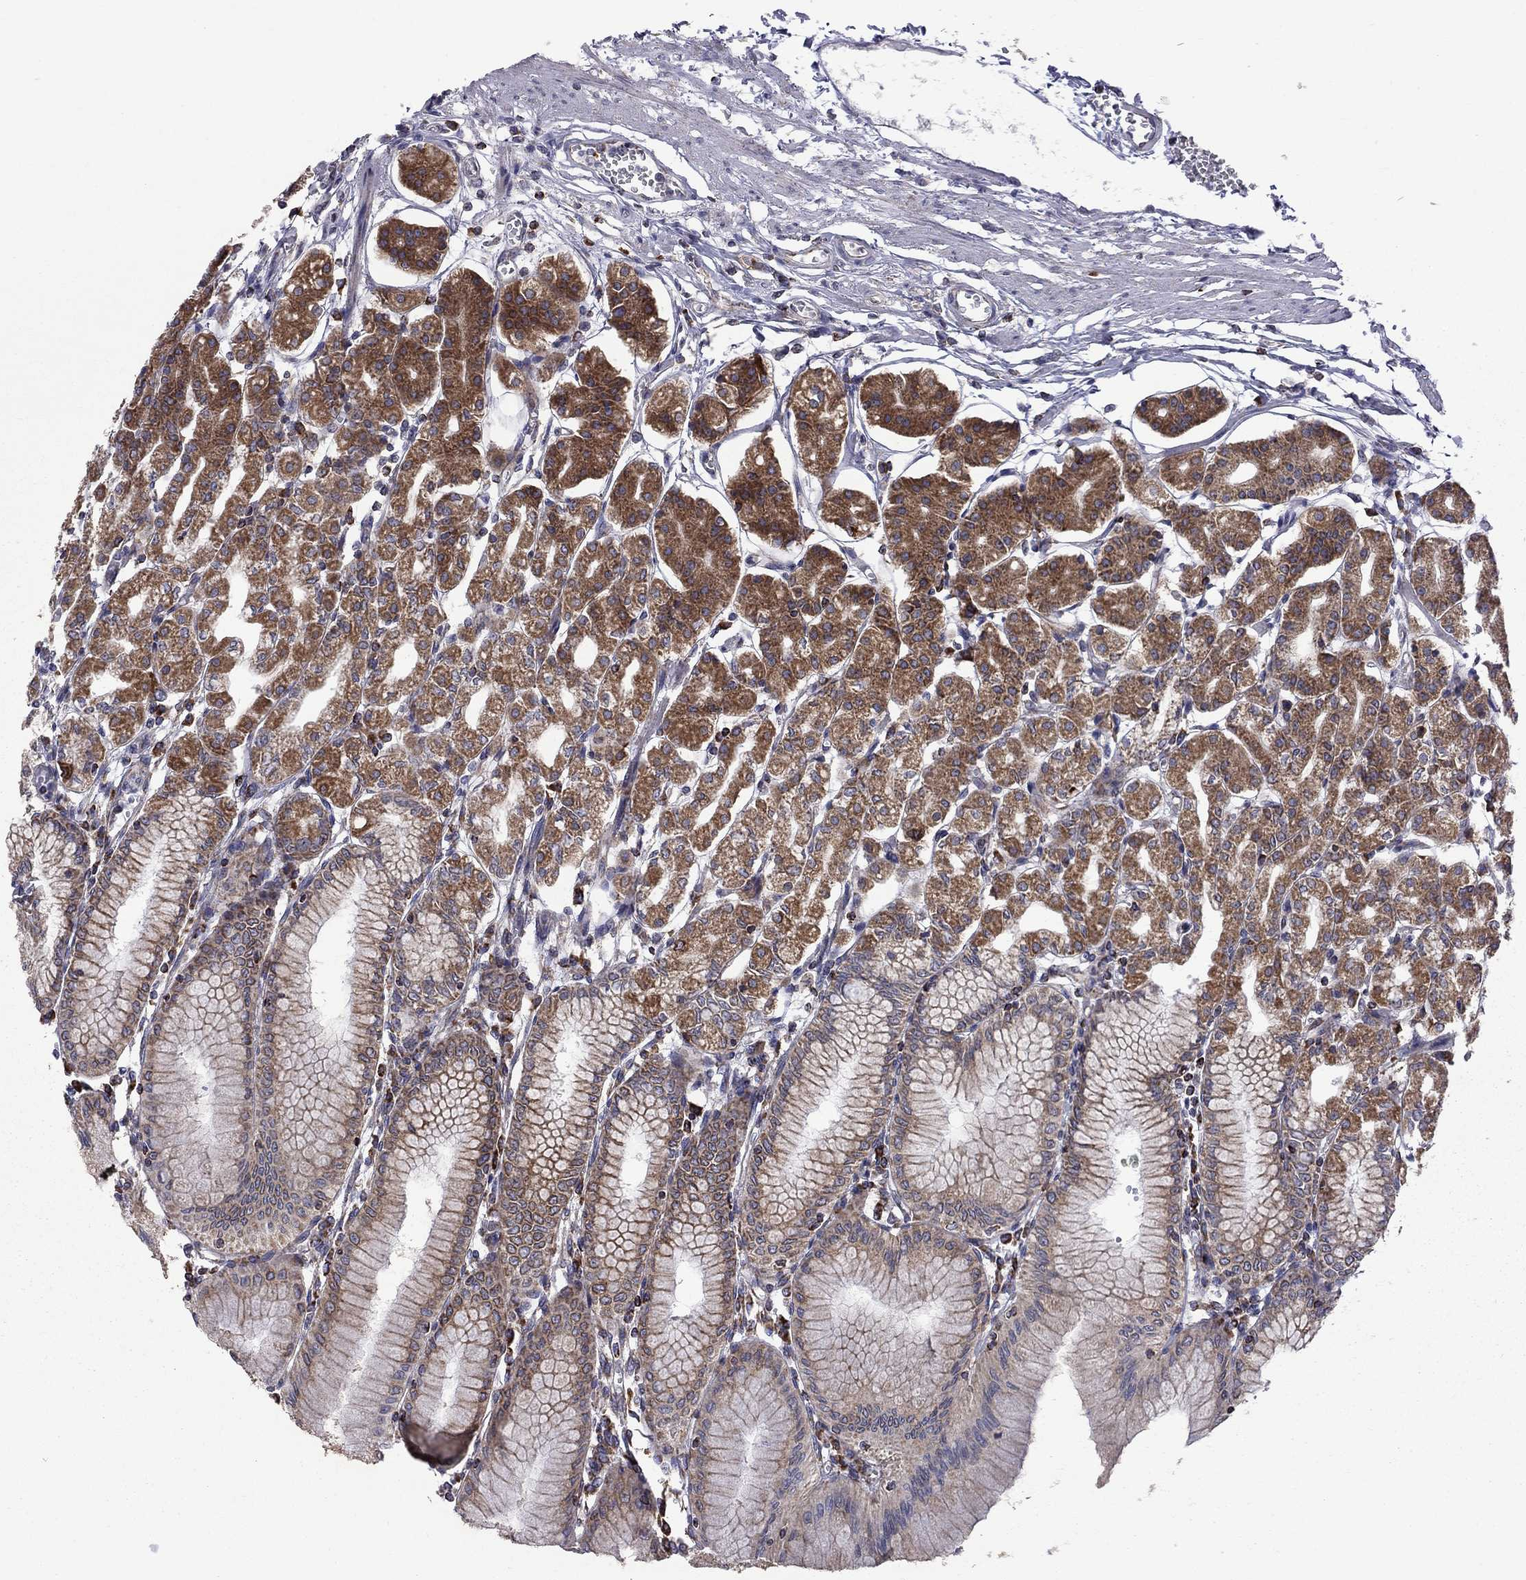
{"staining": {"intensity": "strong", "quantity": ">75%", "location": "cytoplasmic/membranous"}, "tissue": "stomach", "cell_type": "Glandular cells", "image_type": "normal", "snomed": [{"axis": "morphology", "description": "Normal tissue, NOS"}, {"axis": "topography", "description": "Skeletal muscle"}, {"axis": "topography", "description": "Stomach"}], "caption": "Stomach stained with IHC demonstrates strong cytoplasmic/membranous expression in about >75% of glandular cells. (IHC, brightfield microscopy, high magnification).", "gene": "CLPTM1", "patient": {"sex": "female", "age": 57}}